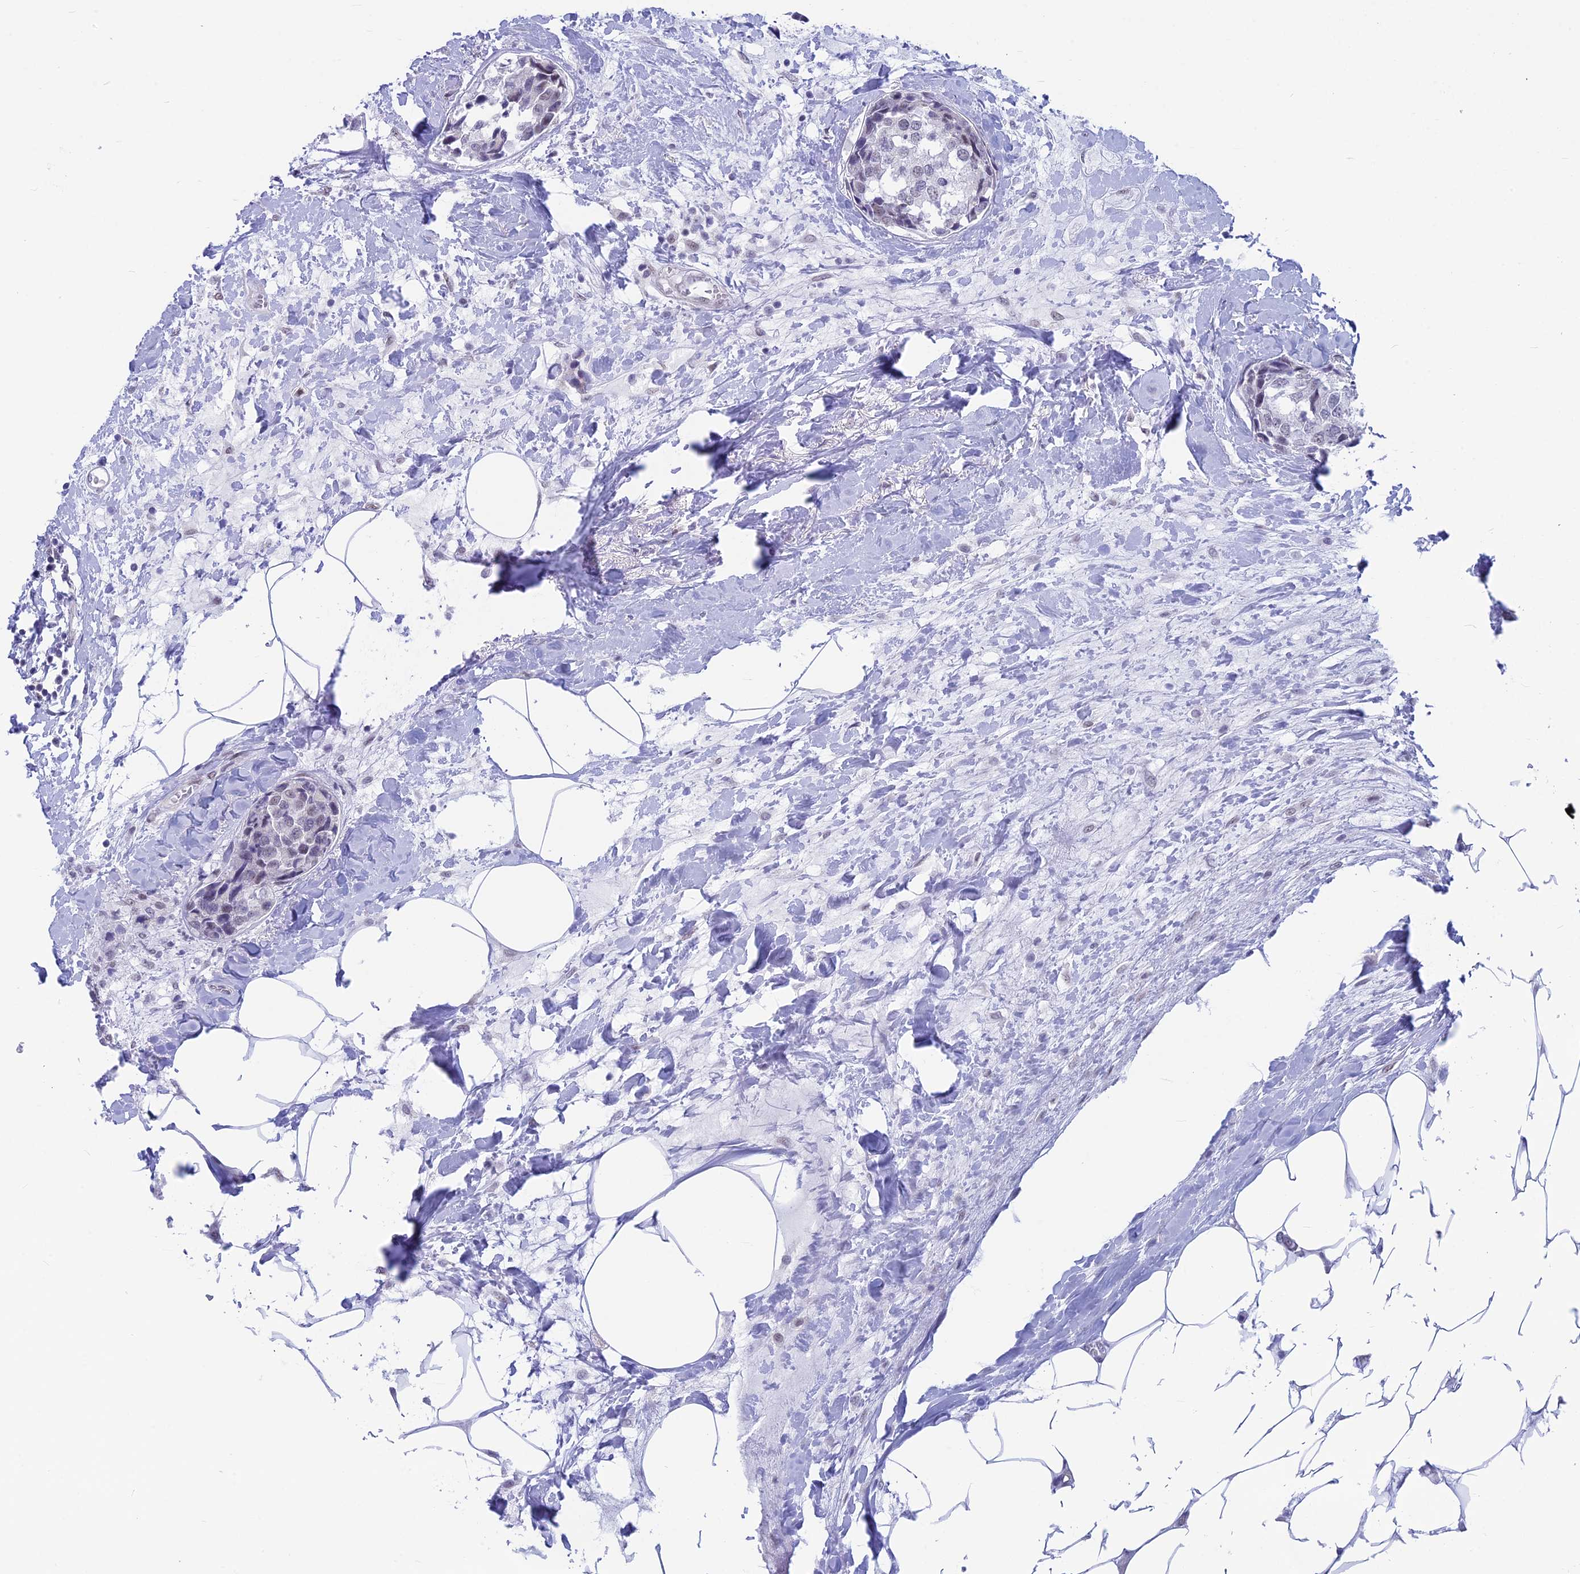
{"staining": {"intensity": "weak", "quantity": "<25%", "location": "nuclear"}, "tissue": "breast cancer", "cell_type": "Tumor cells", "image_type": "cancer", "snomed": [{"axis": "morphology", "description": "Lobular carcinoma"}, {"axis": "topography", "description": "Breast"}], "caption": "This is a photomicrograph of IHC staining of breast cancer, which shows no expression in tumor cells.", "gene": "SRSF5", "patient": {"sex": "female", "age": 59}}